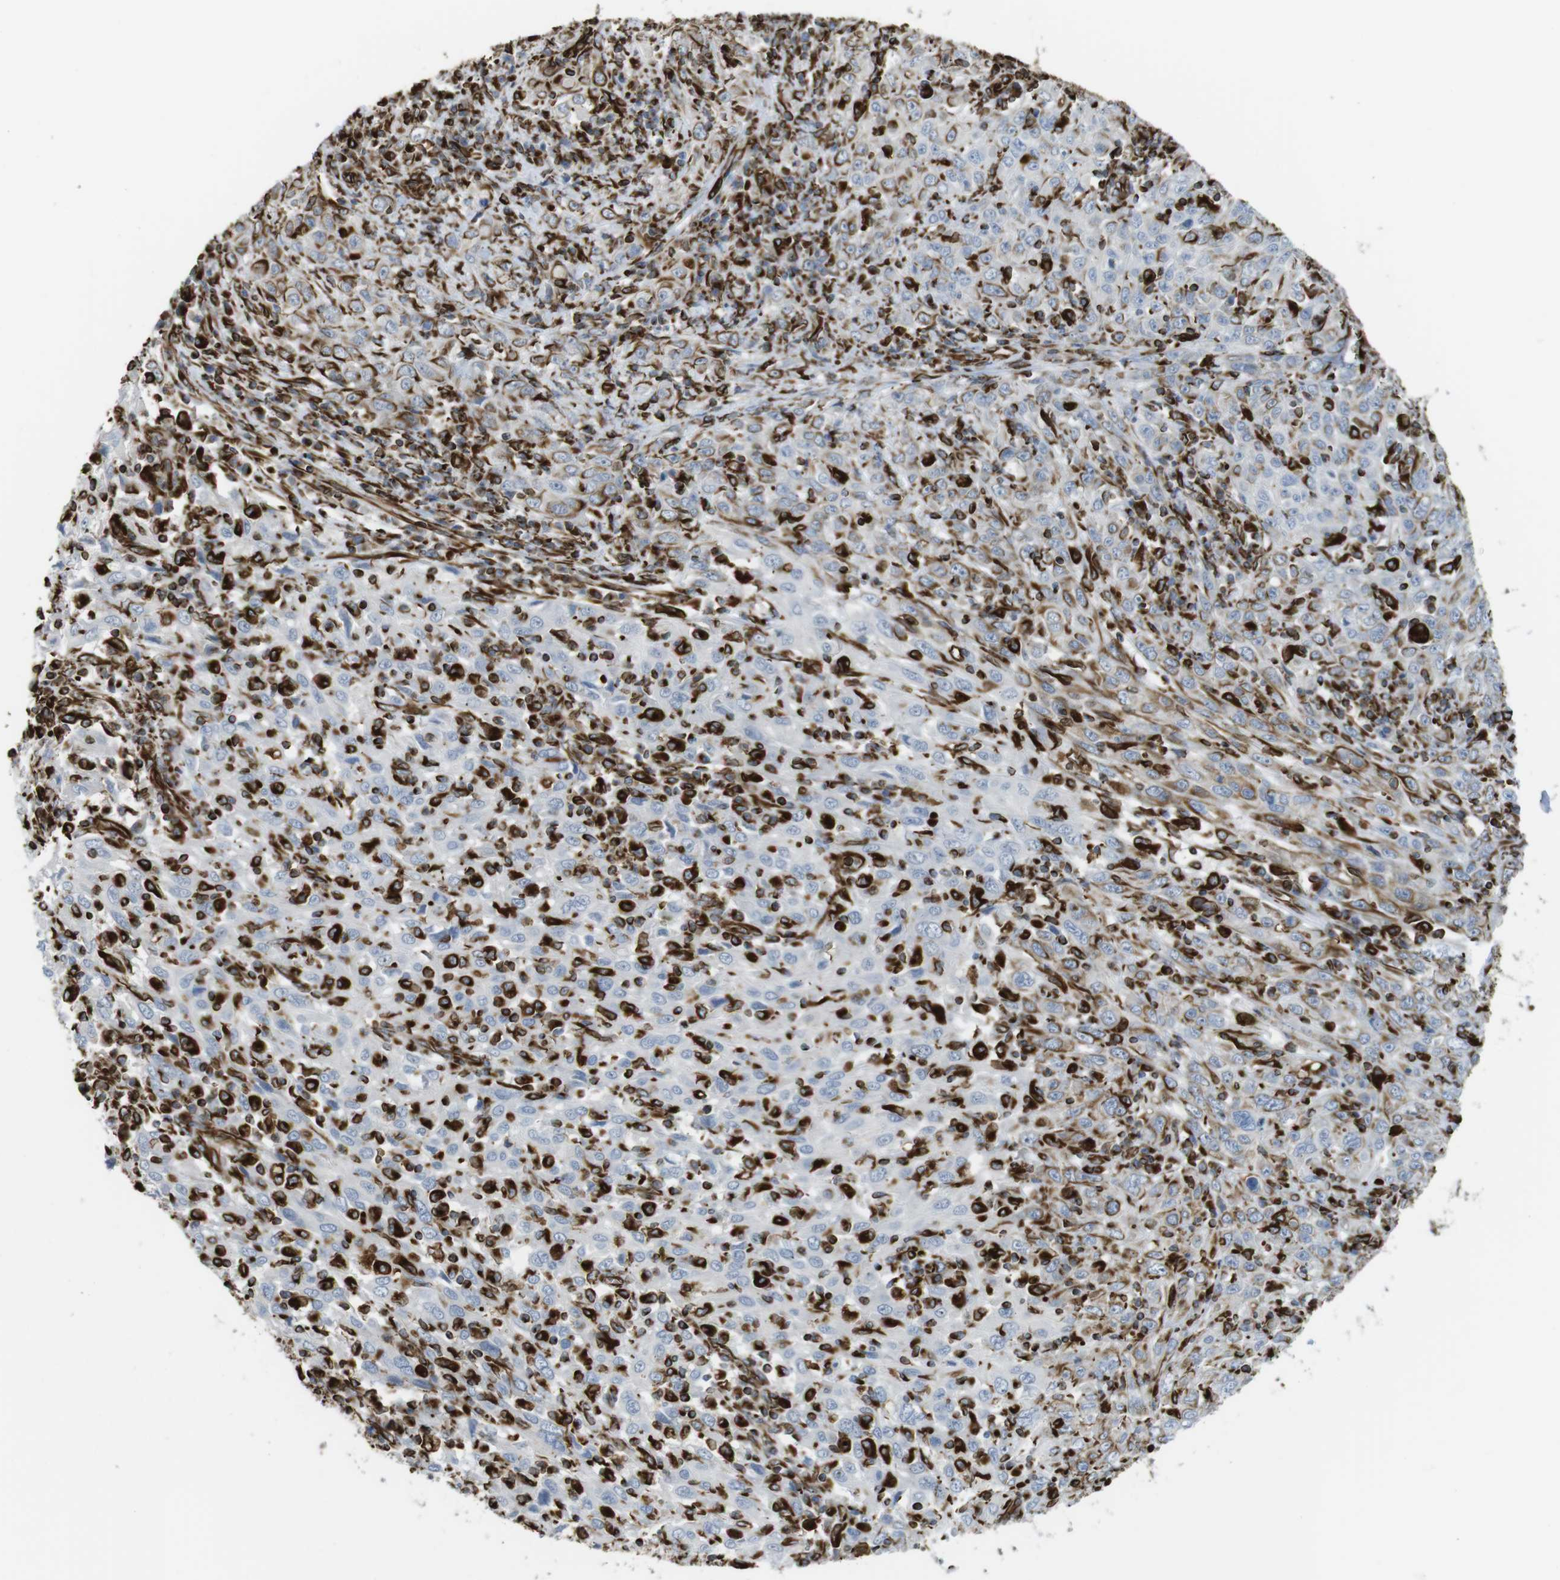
{"staining": {"intensity": "negative", "quantity": "none", "location": "none"}, "tissue": "cervical cancer", "cell_type": "Tumor cells", "image_type": "cancer", "snomed": [{"axis": "morphology", "description": "Squamous cell carcinoma, NOS"}, {"axis": "topography", "description": "Cervix"}], "caption": "This micrograph is of cervical cancer stained with immunohistochemistry (IHC) to label a protein in brown with the nuclei are counter-stained blue. There is no staining in tumor cells.", "gene": "RALGPS1", "patient": {"sex": "female", "age": 46}}